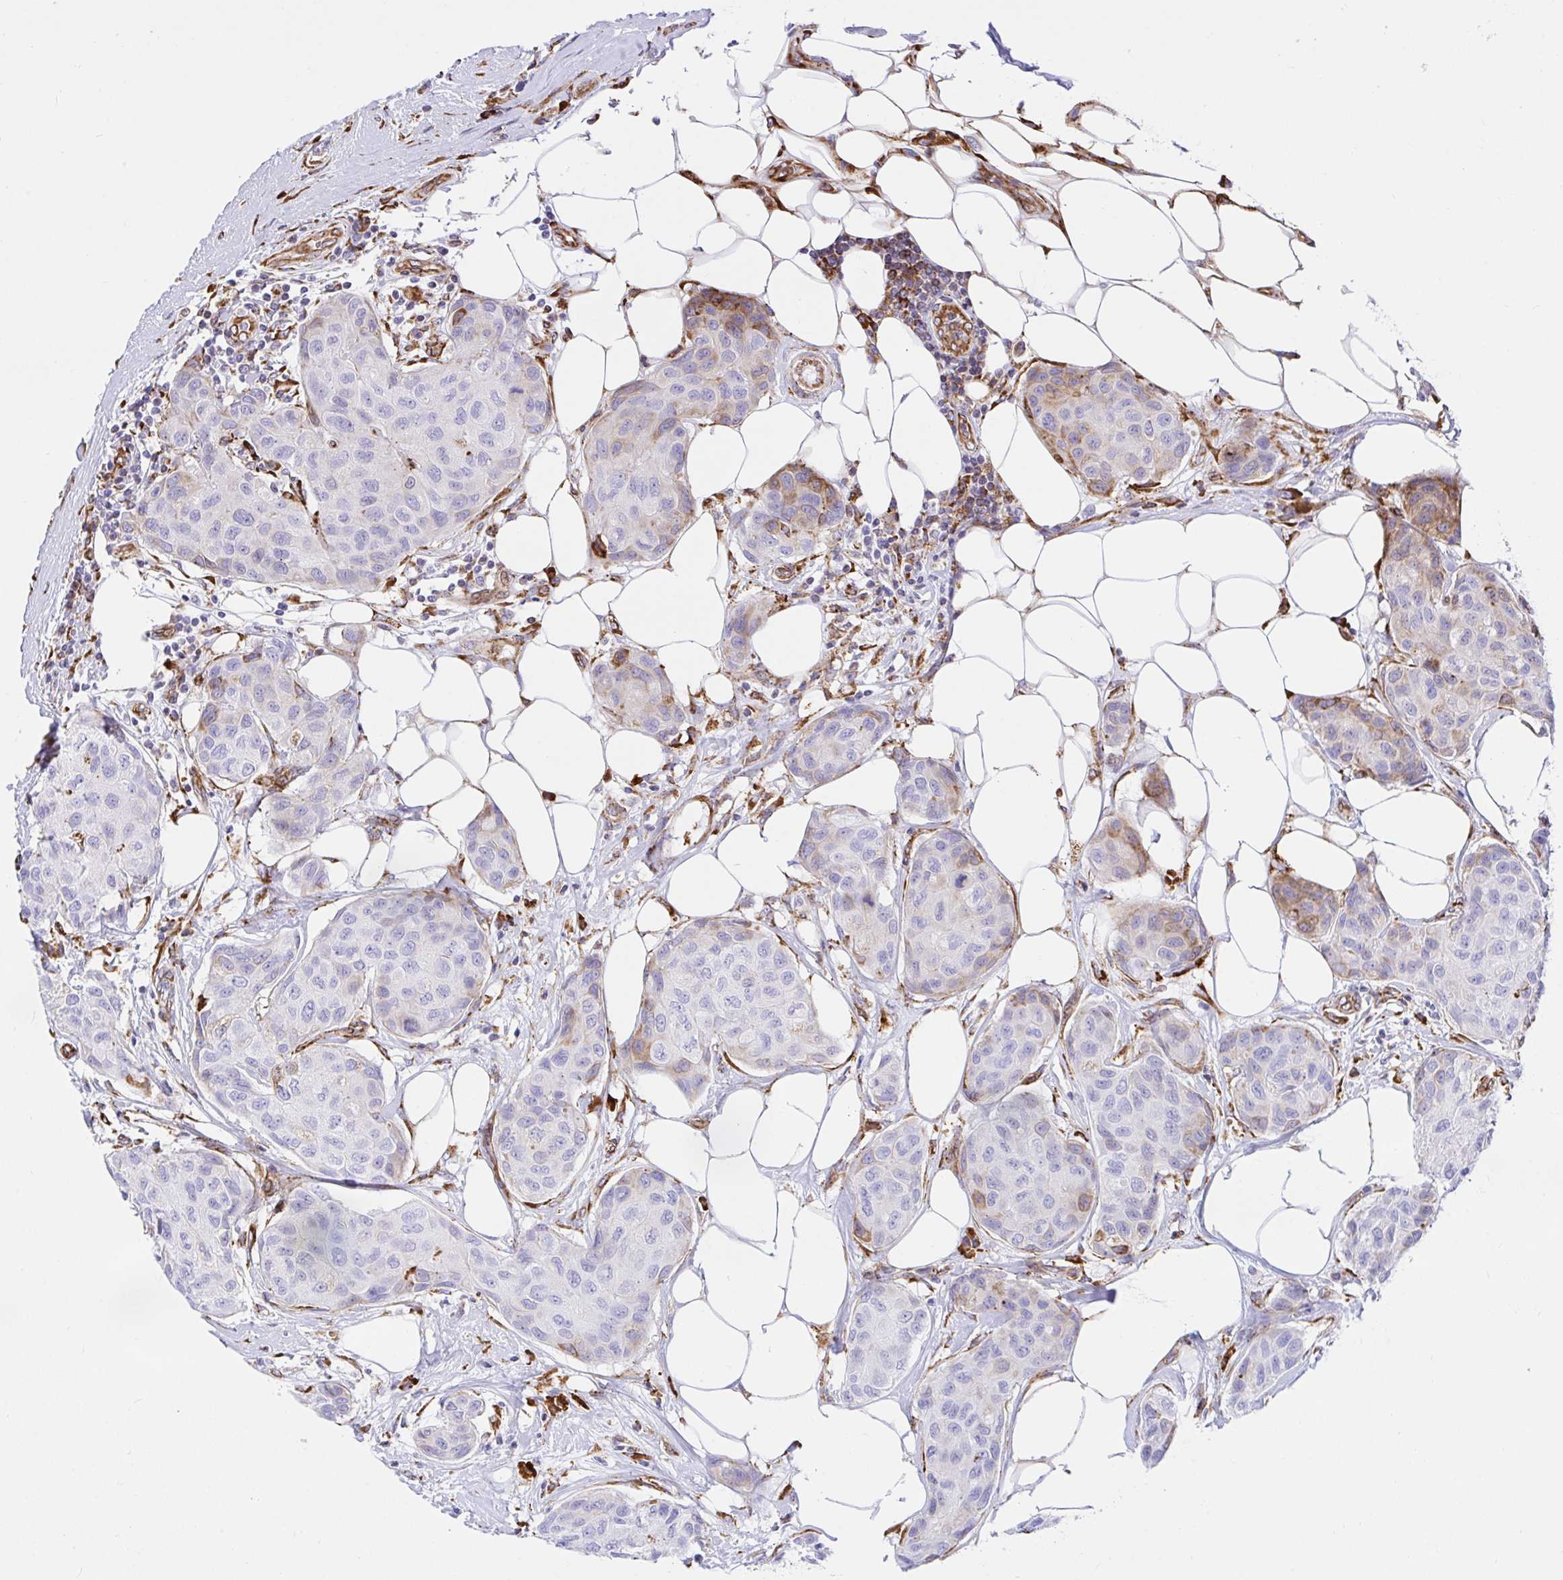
{"staining": {"intensity": "weak", "quantity": "<25%", "location": "cytoplasmic/membranous"}, "tissue": "breast cancer", "cell_type": "Tumor cells", "image_type": "cancer", "snomed": [{"axis": "morphology", "description": "Duct carcinoma"}, {"axis": "topography", "description": "Breast"}, {"axis": "topography", "description": "Lymph node"}], "caption": "Breast cancer (infiltrating ductal carcinoma) stained for a protein using IHC displays no staining tumor cells.", "gene": "CLGN", "patient": {"sex": "female", "age": 80}}